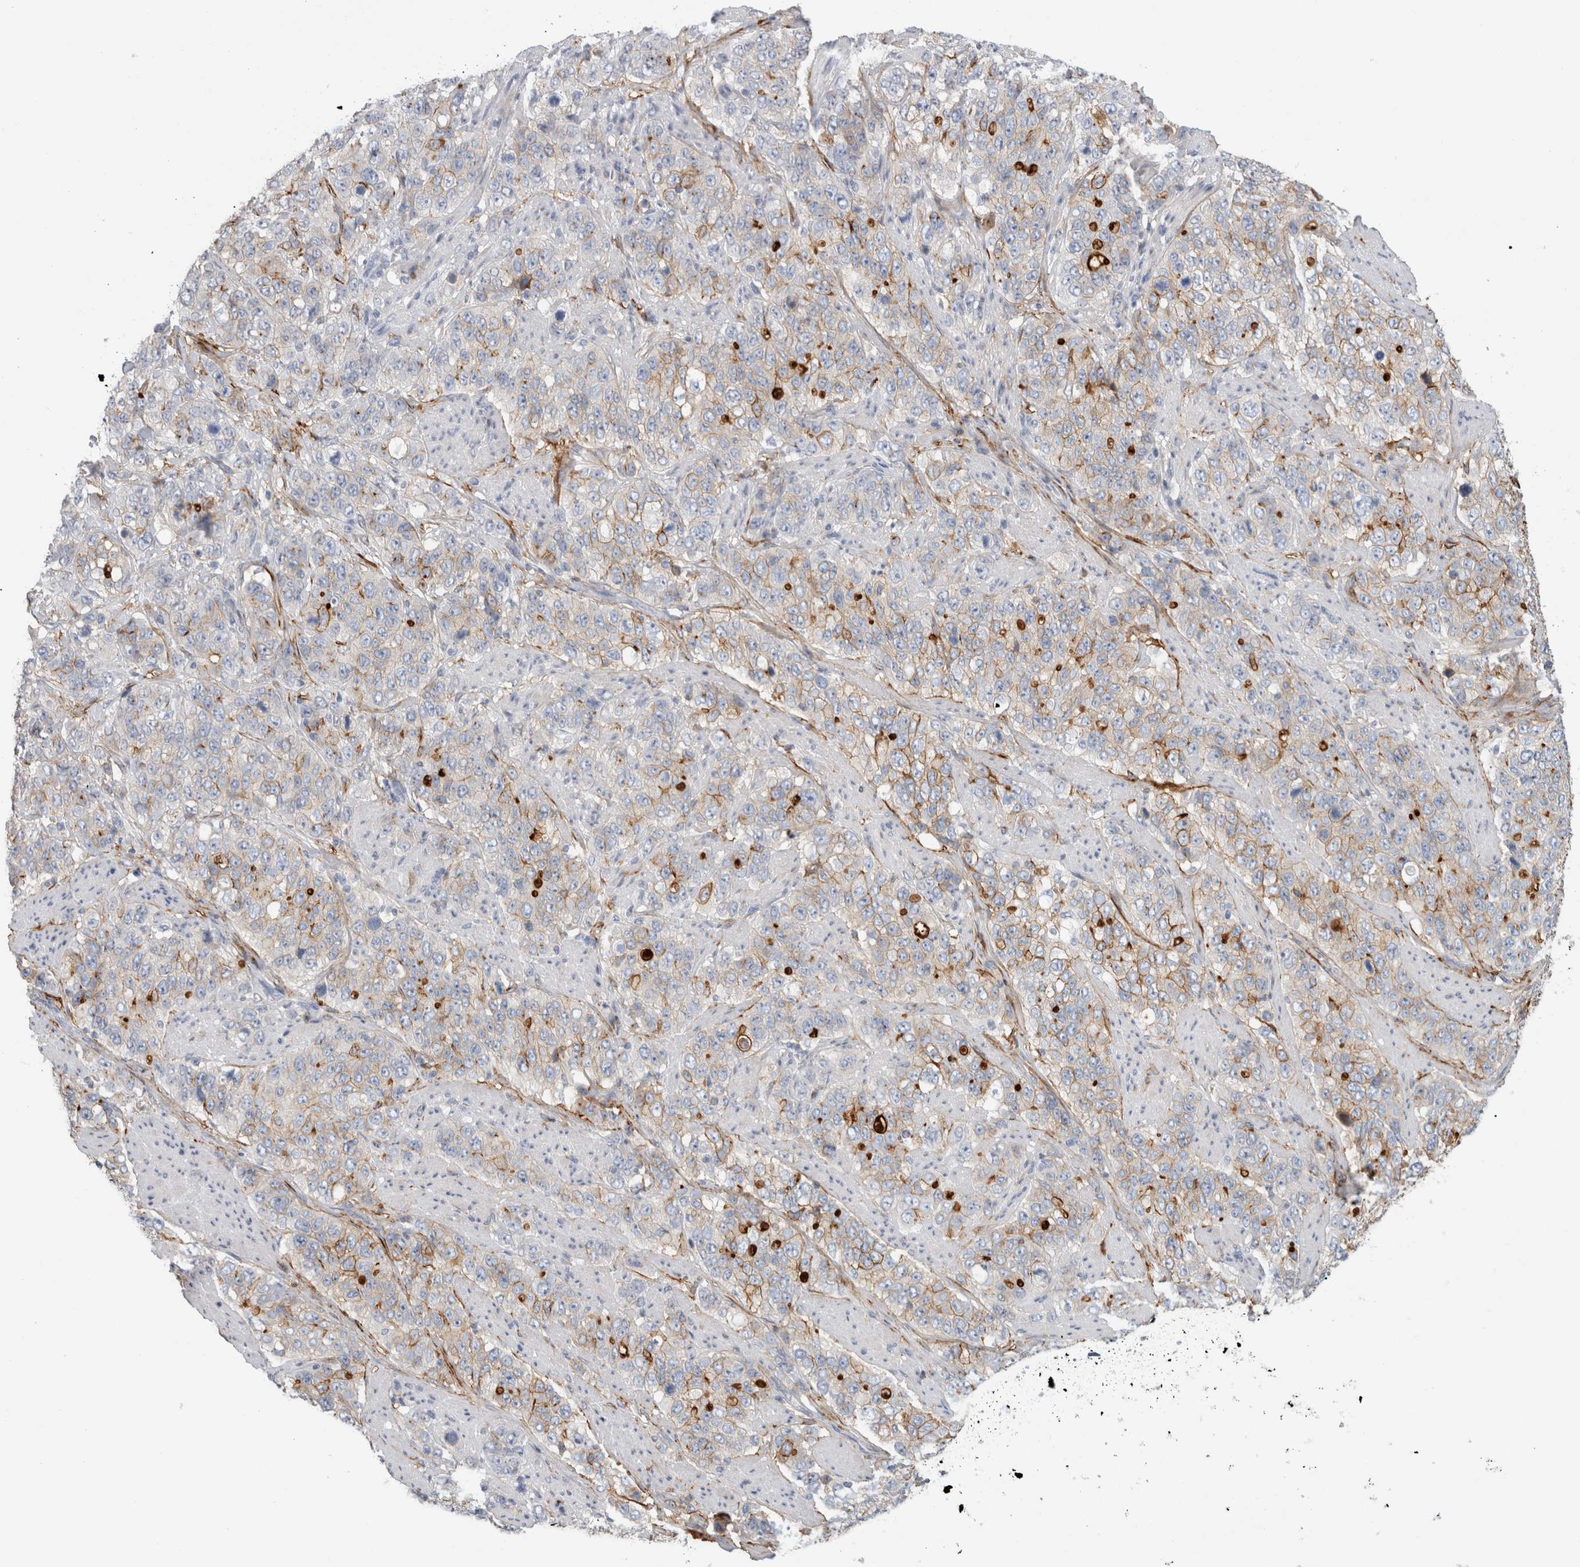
{"staining": {"intensity": "strong", "quantity": "<25%", "location": "cytoplasmic/membranous"}, "tissue": "stomach cancer", "cell_type": "Tumor cells", "image_type": "cancer", "snomed": [{"axis": "morphology", "description": "Adenocarcinoma, NOS"}, {"axis": "topography", "description": "Stomach"}], "caption": "The immunohistochemical stain highlights strong cytoplasmic/membranous staining in tumor cells of stomach cancer tissue. (DAB (3,3'-diaminobenzidine) IHC with brightfield microscopy, high magnification).", "gene": "CD55", "patient": {"sex": "male", "age": 48}}